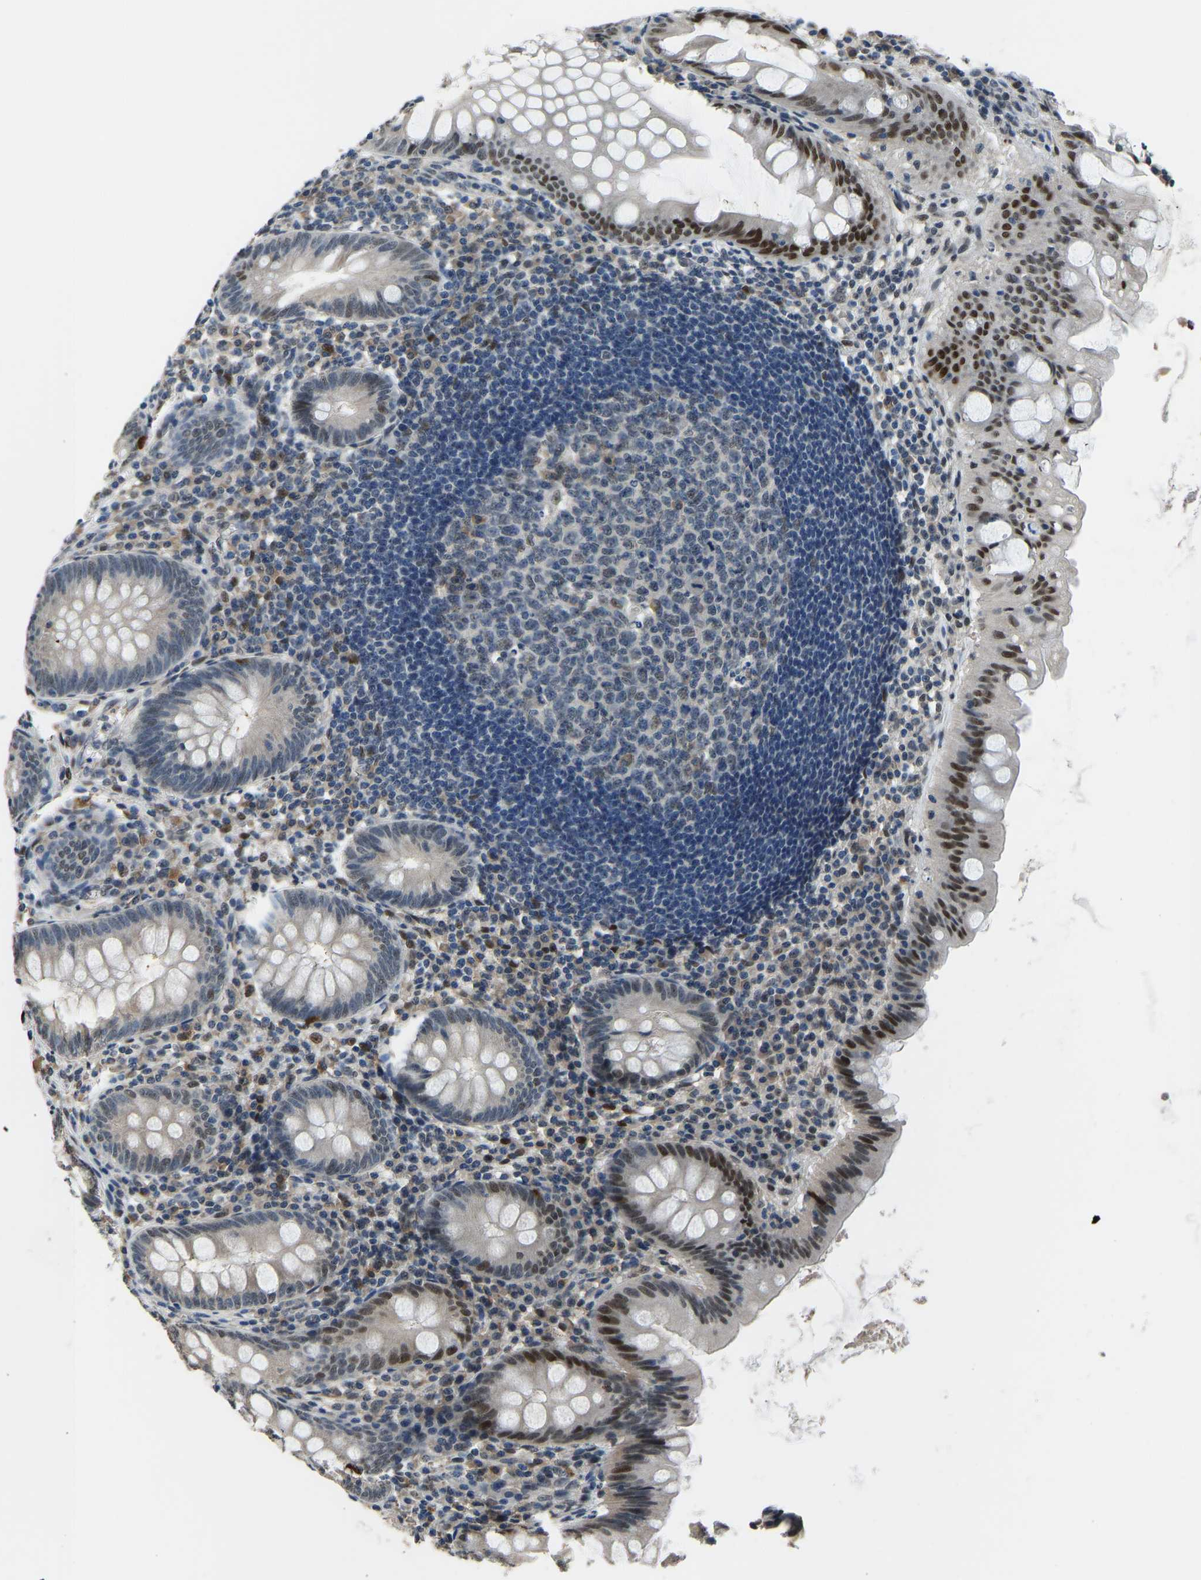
{"staining": {"intensity": "strong", "quantity": "<25%", "location": "nuclear"}, "tissue": "appendix", "cell_type": "Glandular cells", "image_type": "normal", "snomed": [{"axis": "morphology", "description": "Normal tissue, NOS"}, {"axis": "topography", "description": "Appendix"}], "caption": "Immunohistochemistry (IHC) photomicrograph of benign appendix stained for a protein (brown), which exhibits medium levels of strong nuclear staining in approximately <25% of glandular cells.", "gene": "FOS", "patient": {"sex": "male", "age": 56}}